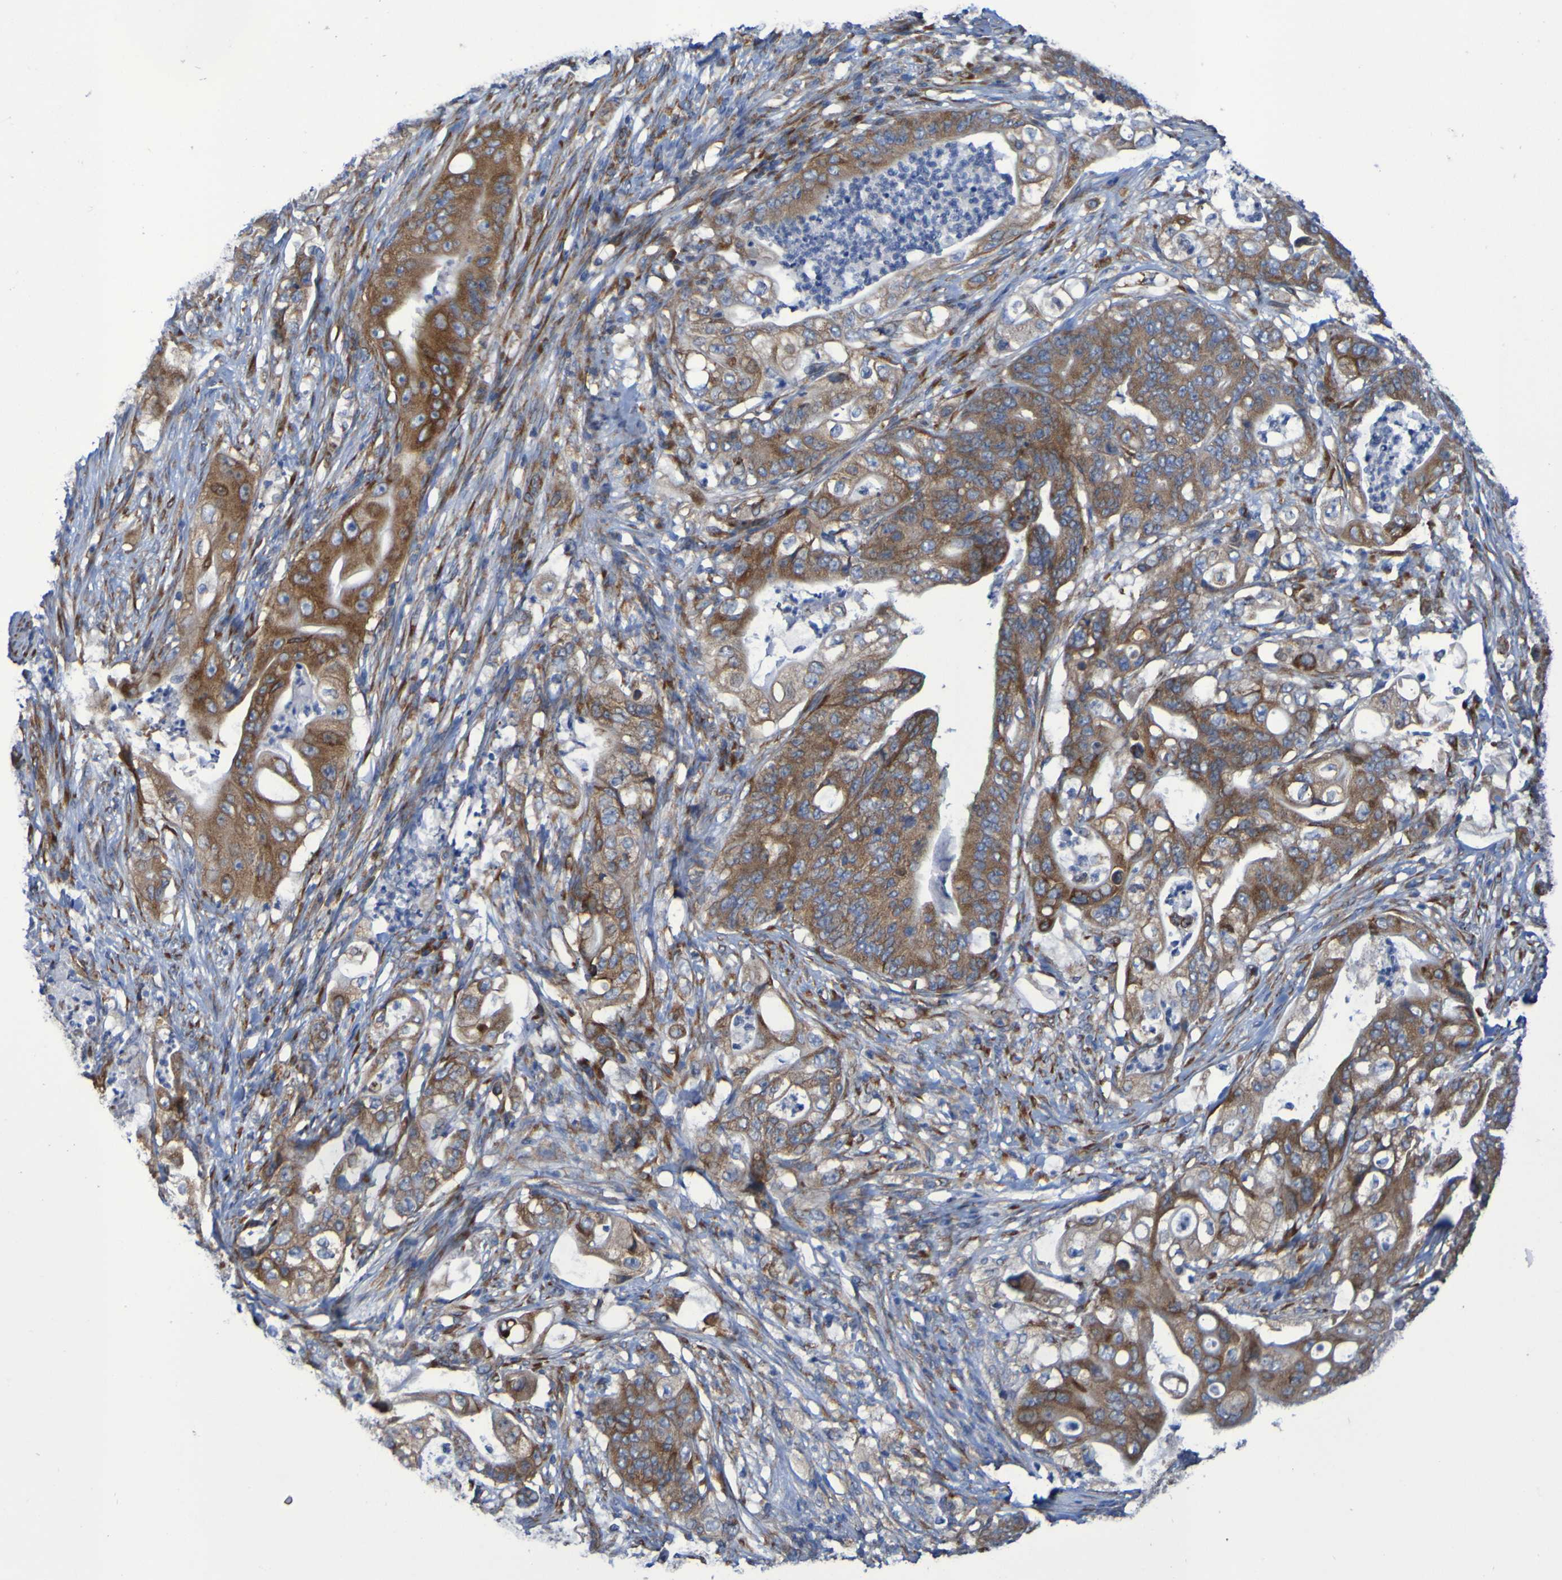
{"staining": {"intensity": "moderate", "quantity": ">75%", "location": "cytoplasmic/membranous"}, "tissue": "stomach cancer", "cell_type": "Tumor cells", "image_type": "cancer", "snomed": [{"axis": "morphology", "description": "Adenocarcinoma, NOS"}, {"axis": "topography", "description": "Stomach"}], "caption": "Immunohistochemical staining of human stomach adenocarcinoma exhibits medium levels of moderate cytoplasmic/membranous staining in approximately >75% of tumor cells.", "gene": "FKBP3", "patient": {"sex": "female", "age": 73}}